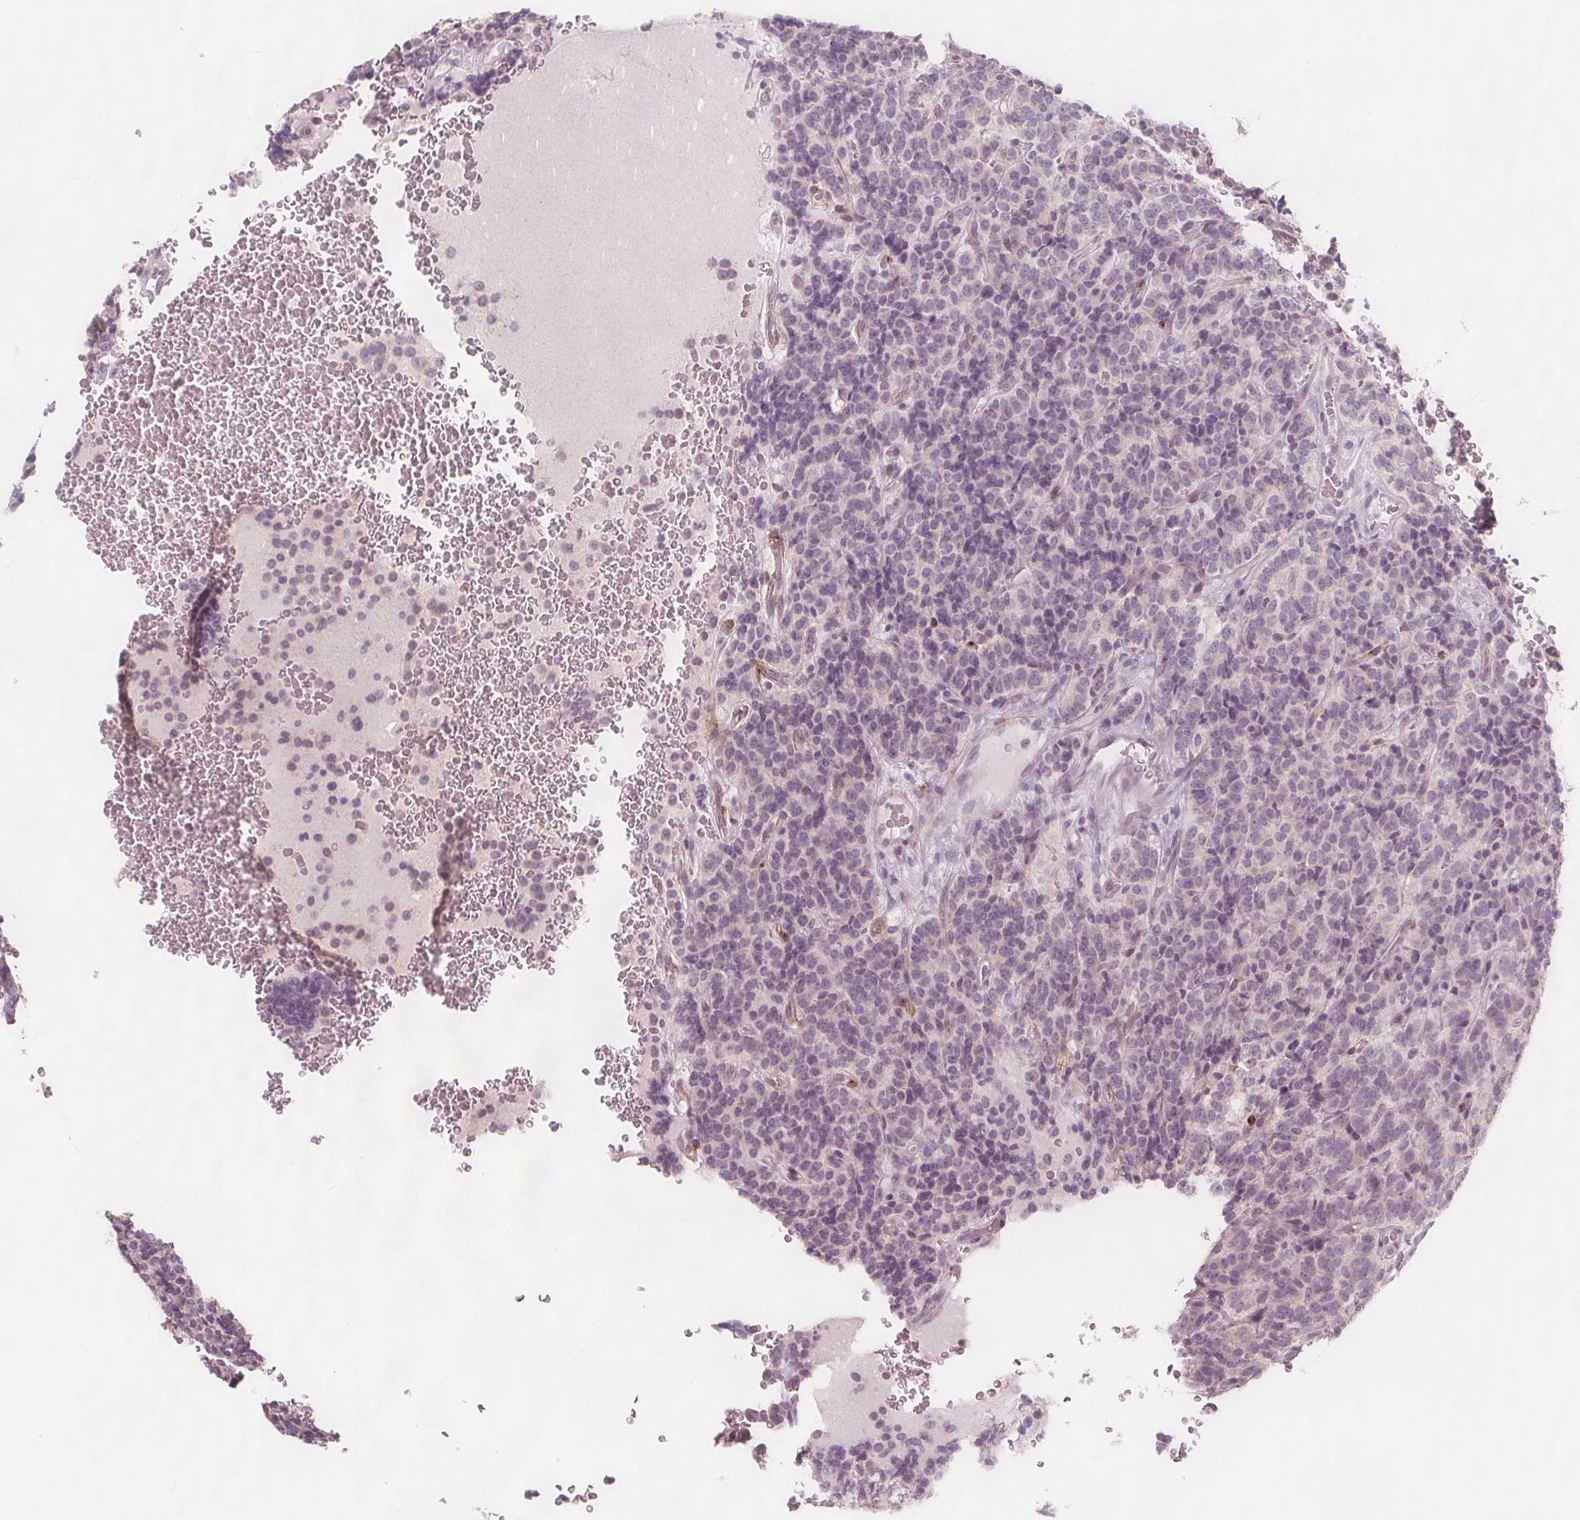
{"staining": {"intensity": "weak", "quantity": "<25%", "location": "nuclear"}, "tissue": "carcinoid", "cell_type": "Tumor cells", "image_type": "cancer", "snomed": [{"axis": "morphology", "description": "Carcinoid, malignant, NOS"}, {"axis": "topography", "description": "Pancreas"}], "caption": "Immunohistochemistry image of neoplastic tissue: human malignant carcinoid stained with DAB (3,3'-diaminobenzidine) shows no significant protein expression in tumor cells. (Stains: DAB immunohistochemistry (IHC) with hematoxylin counter stain, Microscopy: brightfield microscopy at high magnification).", "gene": "C1orf167", "patient": {"sex": "male", "age": 36}}